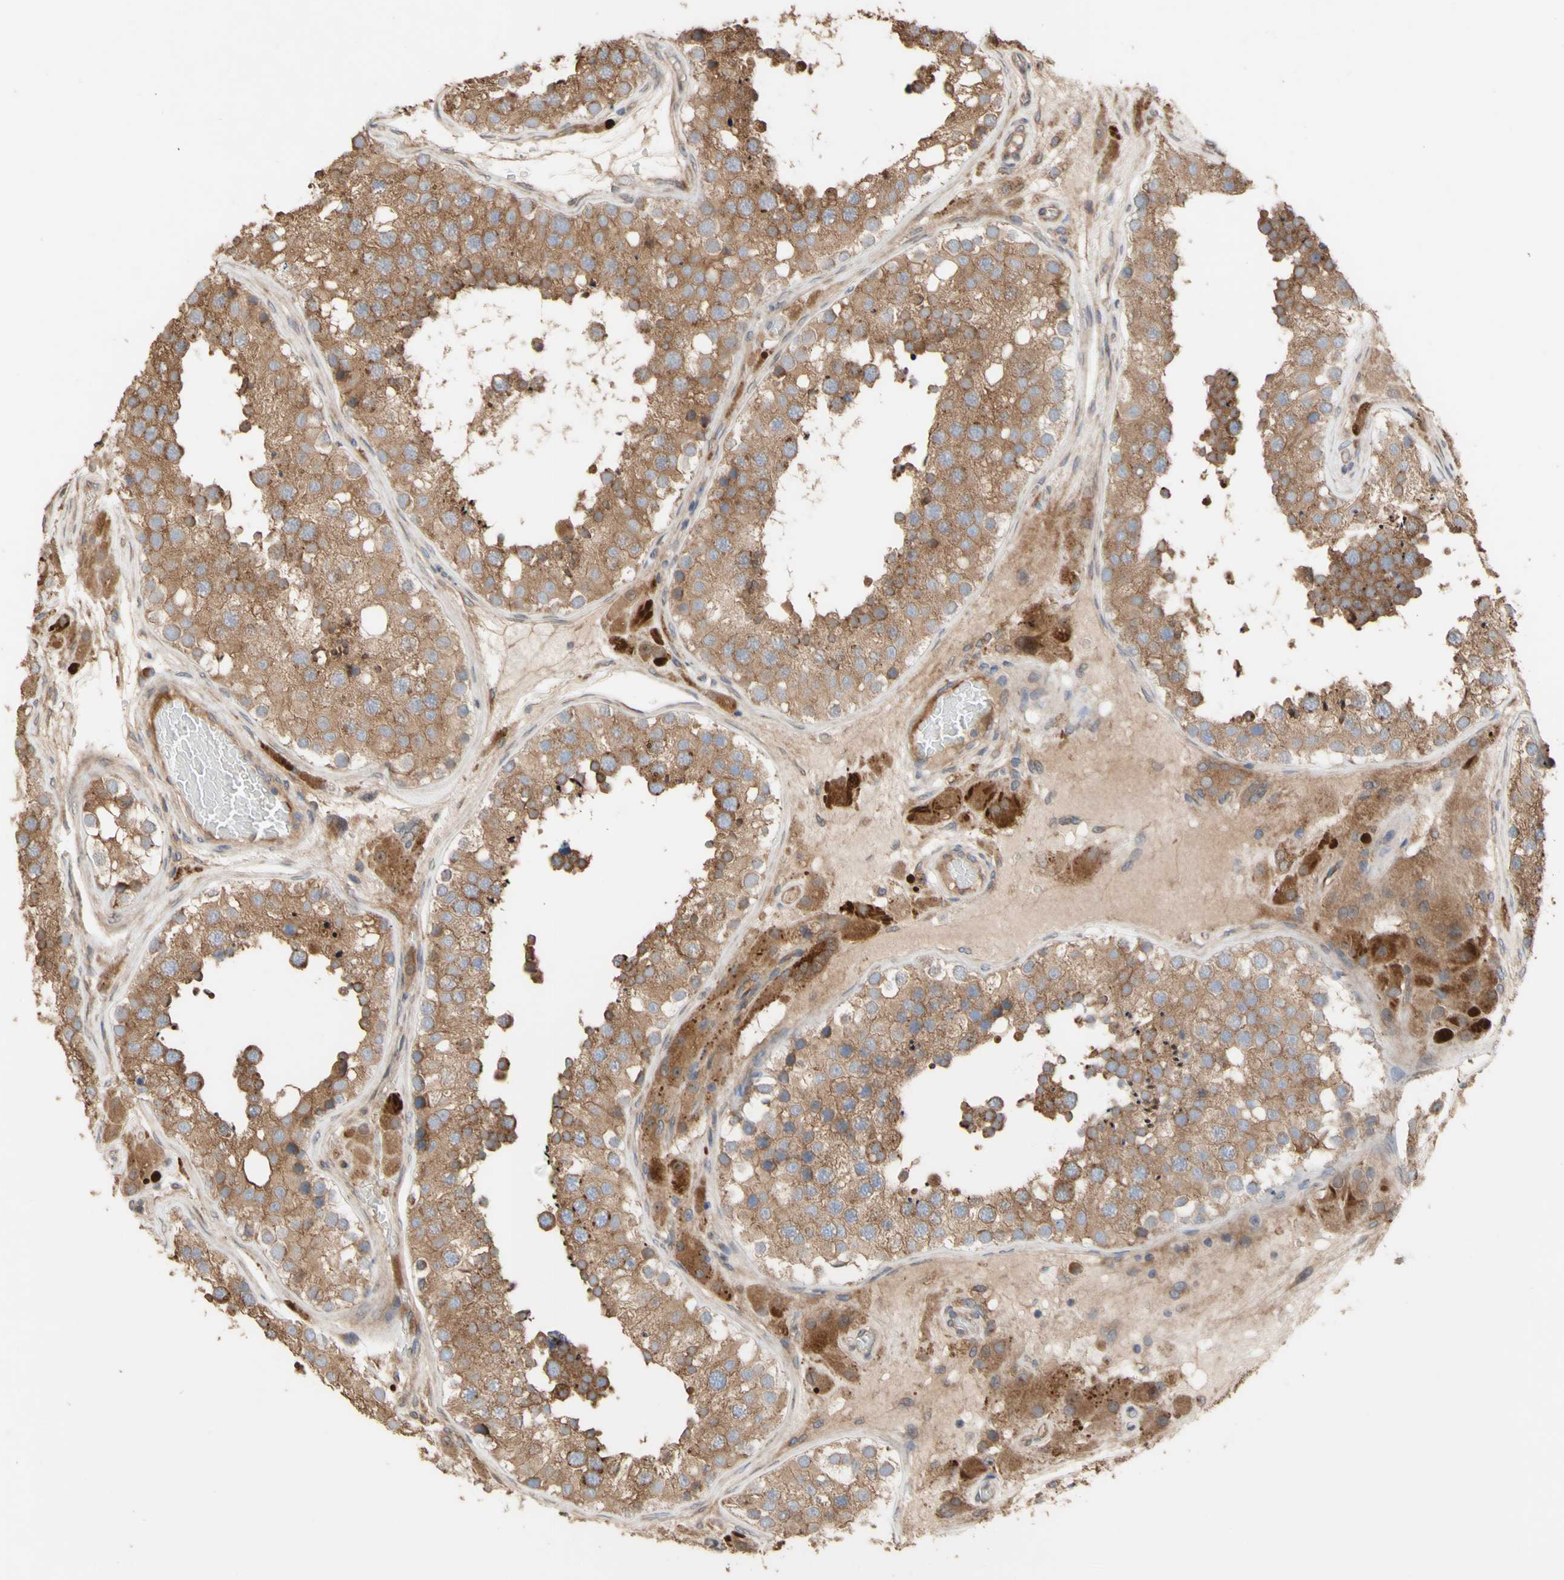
{"staining": {"intensity": "moderate", "quantity": ">75%", "location": "cytoplasmic/membranous"}, "tissue": "testis", "cell_type": "Cells in seminiferous ducts", "image_type": "normal", "snomed": [{"axis": "morphology", "description": "Normal tissue, NOS"}, {"axis": "topography", "description": "Testis"}], "caption": "Protein expression analysis of benign human testis reveals moderate cytoplasmic/membranous expression in approximately >75% of cells in seminiferous ducts.", "gene": "NECTIN3", "patient": {"sex": "male", "age": 26}}